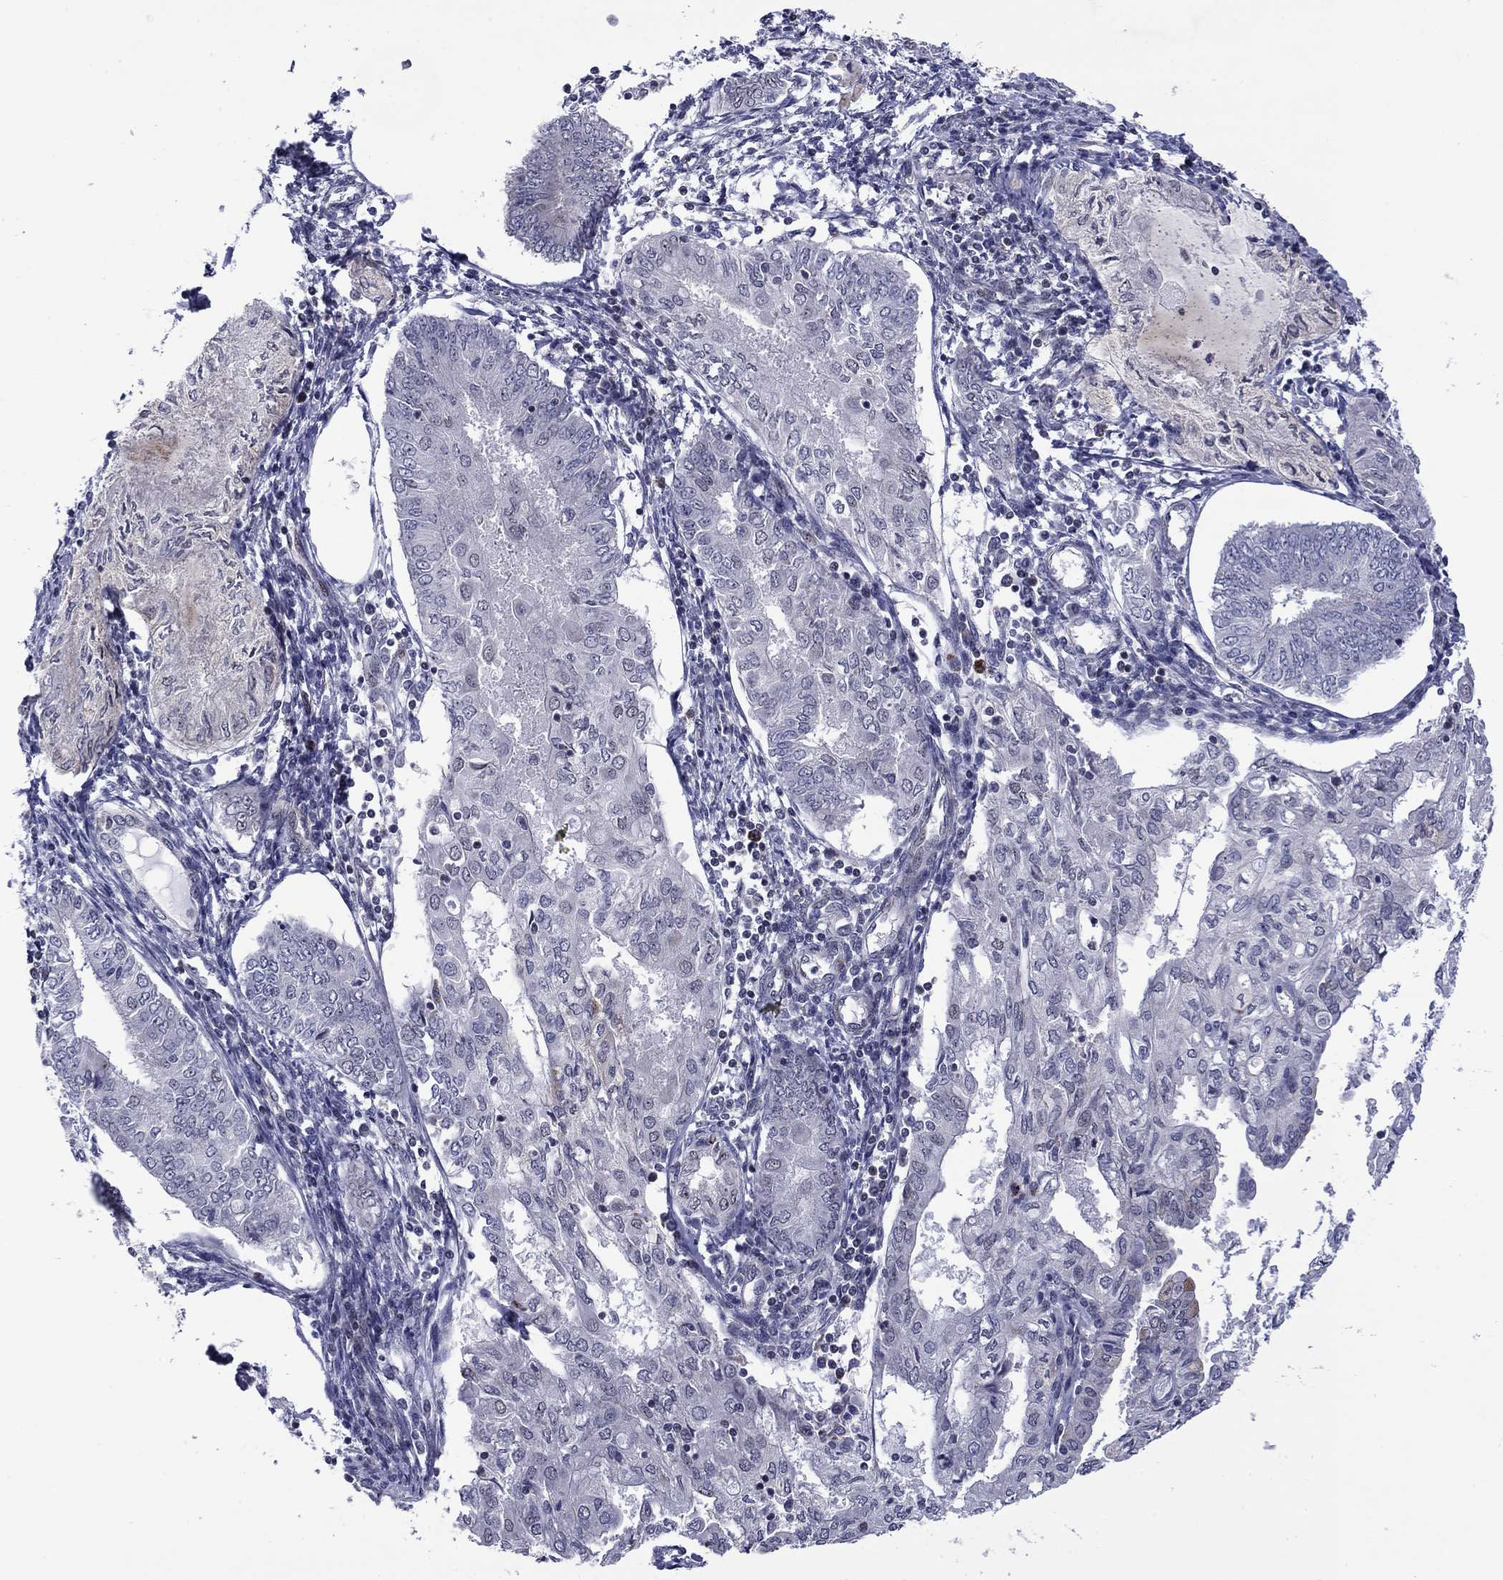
{"staining": {"intensity": "negative", "quantity": "none", "location": "none"}, "tissue": "endometrial cancer", "cell_type": "Tumor cells", "image_type": "cancer", "snomed": [{"axis": "morphology", "description": "Adenocarcinoma, NOS"}, {"axis": "topography", "description": "Endometrium"}], "caption": "Immunohistochemistry of adenocarcinoma (endometrial) displays no expression in tumor cells.", "gene": "SURF2", "patient": {"sex": "female", "age": 68}}